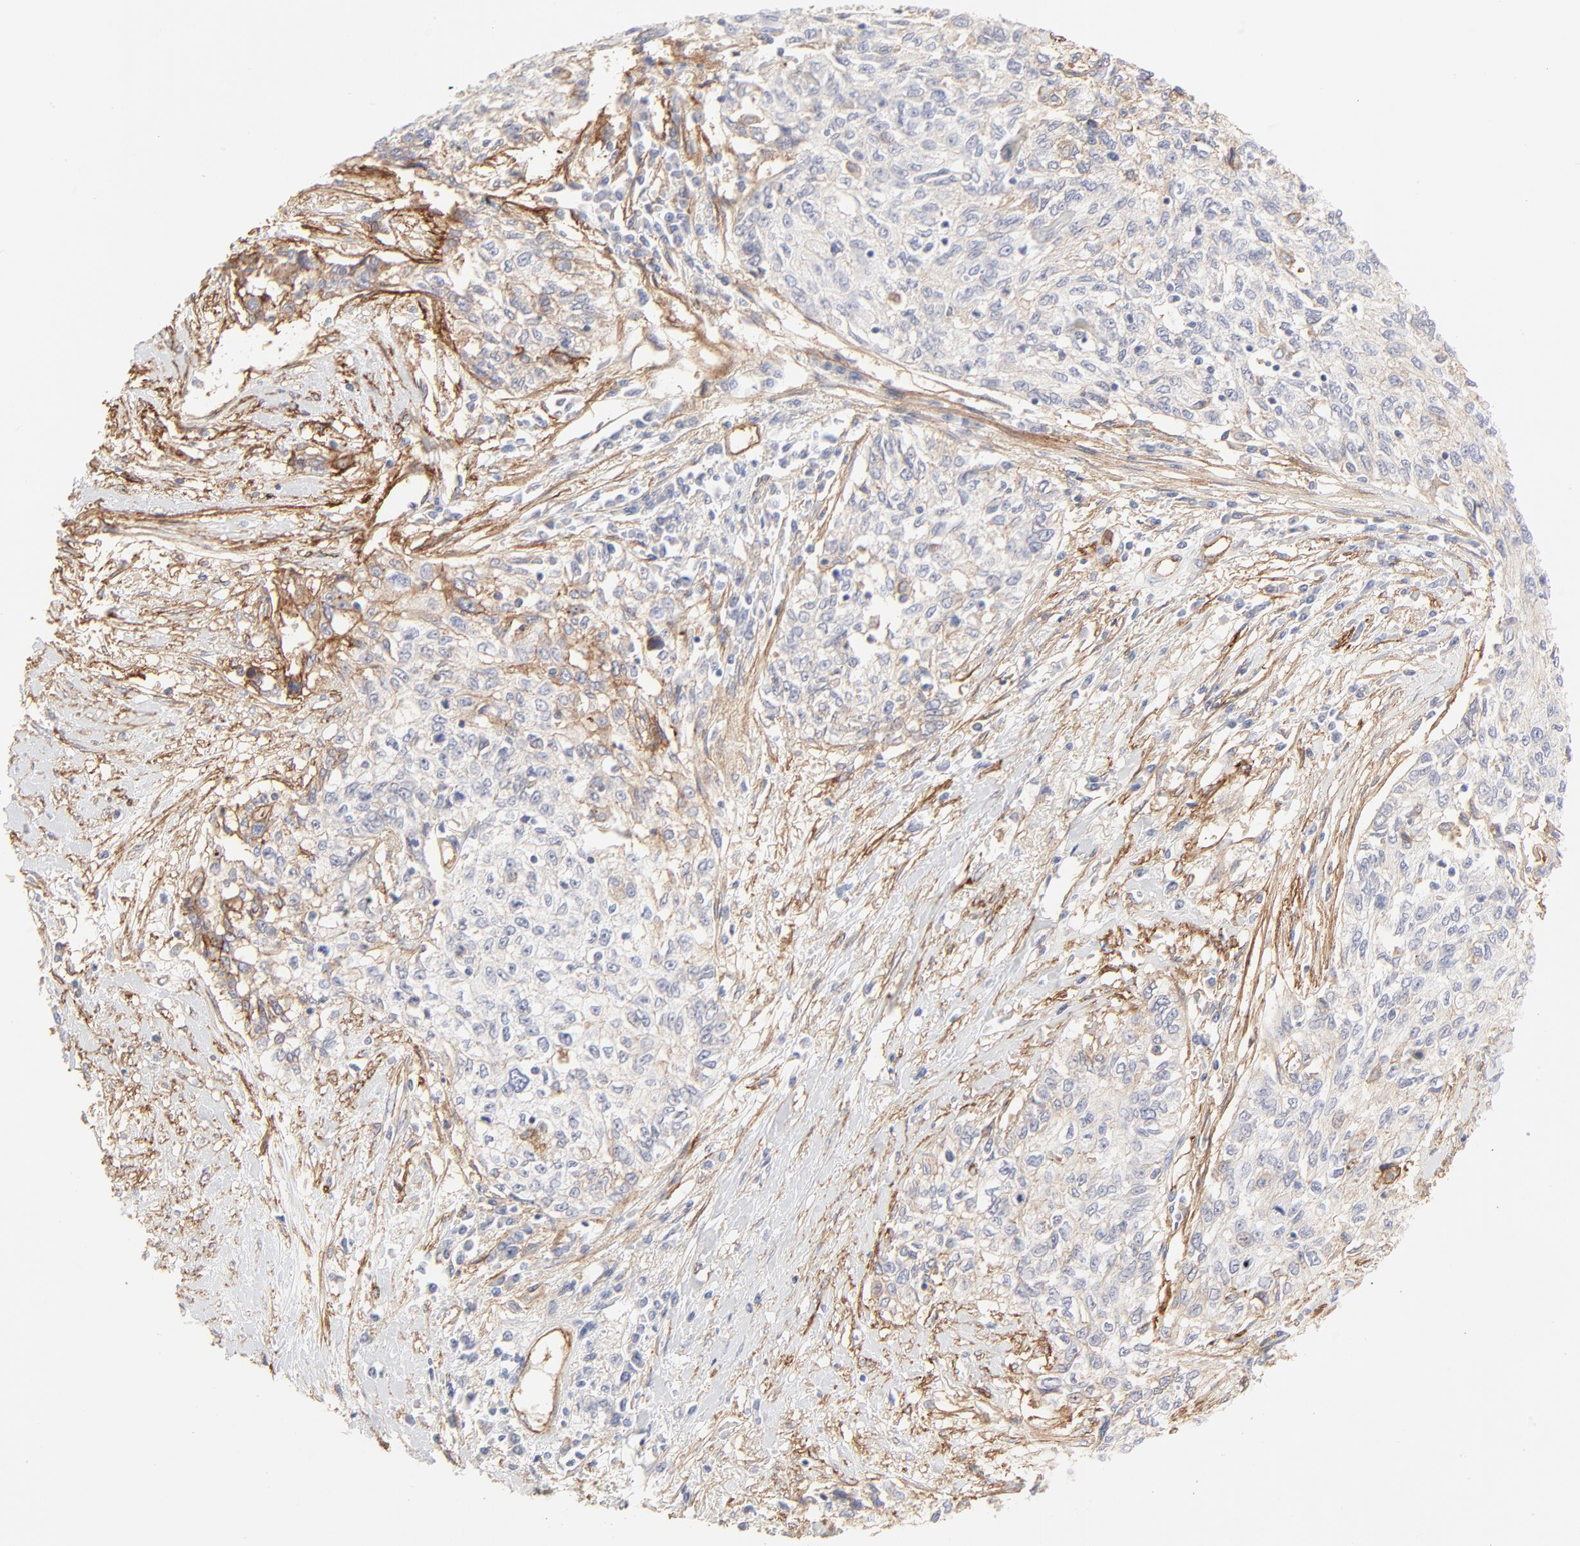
{"staining": {"intensity": "negative", "quantity": "none", "location": "none"}, "tissue": "cervical cancer", "cell_type": "Tumor cells", "image_type": "cancer", "snomed": [{"axis": "morphology", "description": "Squamous cell carcinoma, NOS"}, {"axis": "topography", "description": "Cervix"}], "caption": "This micrograph is of cervical squamous cell carcinoma stained with immunohistochemistry to label a protein in brown with the nuclei are counter-stained blue. There is no positivity in tumor cells.", "gene": "ITGA5", "patient": {"sex": "female", "age": 57}}